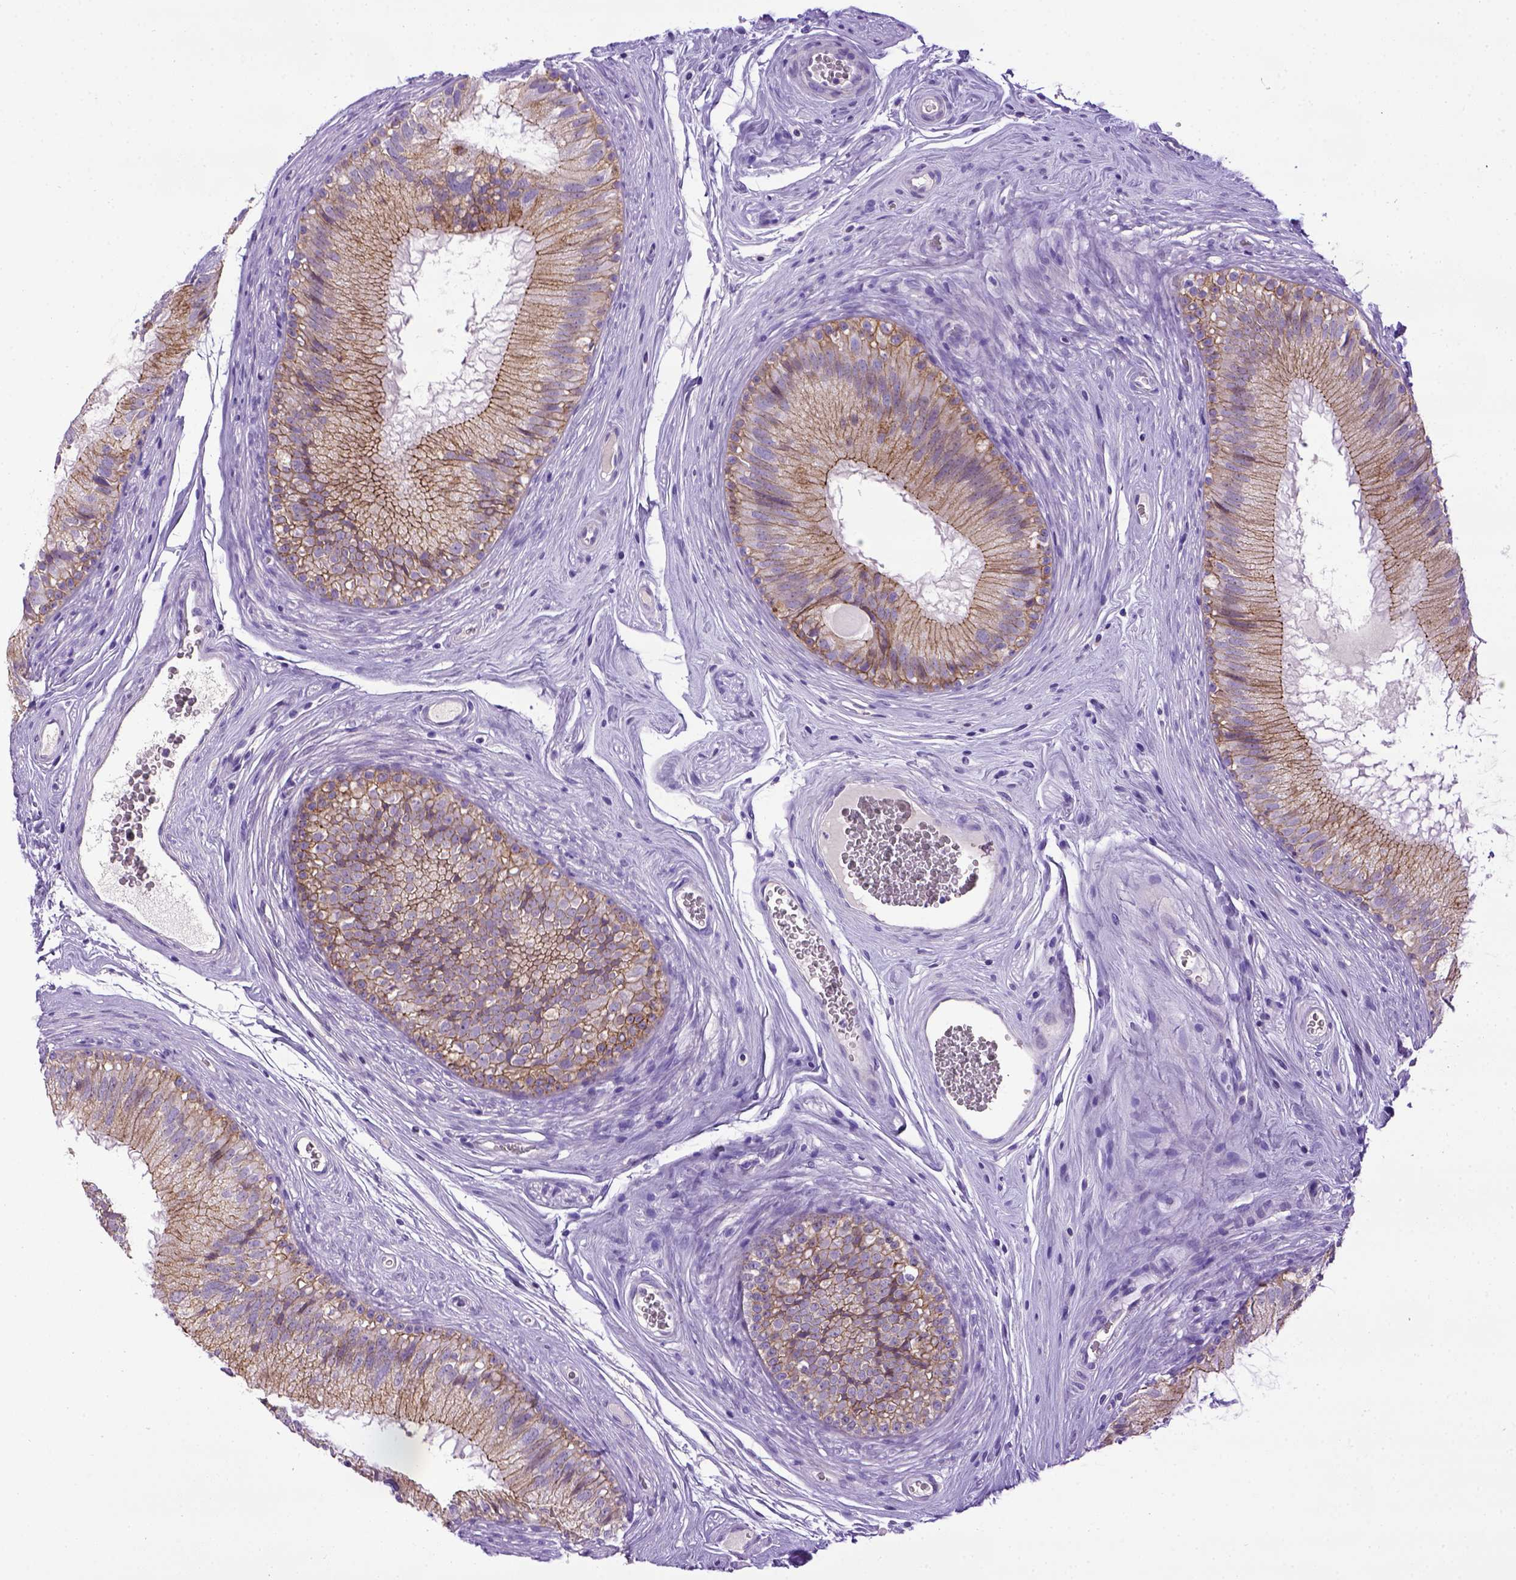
{"staining": {"intensity": "moderate", "quantity": ">75%", "location": "cytoplasmic/membranous"}, "tissue": "epididymis", "cell_type": "Glandular cells", "image_type": "normal", "snomed": [{"axis": "morphology", "description": "Normal tissue, NOS"}, {"axis": "topography", "description": "Epididymis"}], "caption": "Glandular cells show moderate cytoplasmic/membranous expression in about >75% of cells in unremarkable epididymis.", "gene": "CDH1", "patient": {"sex": "male", "age": 37}}